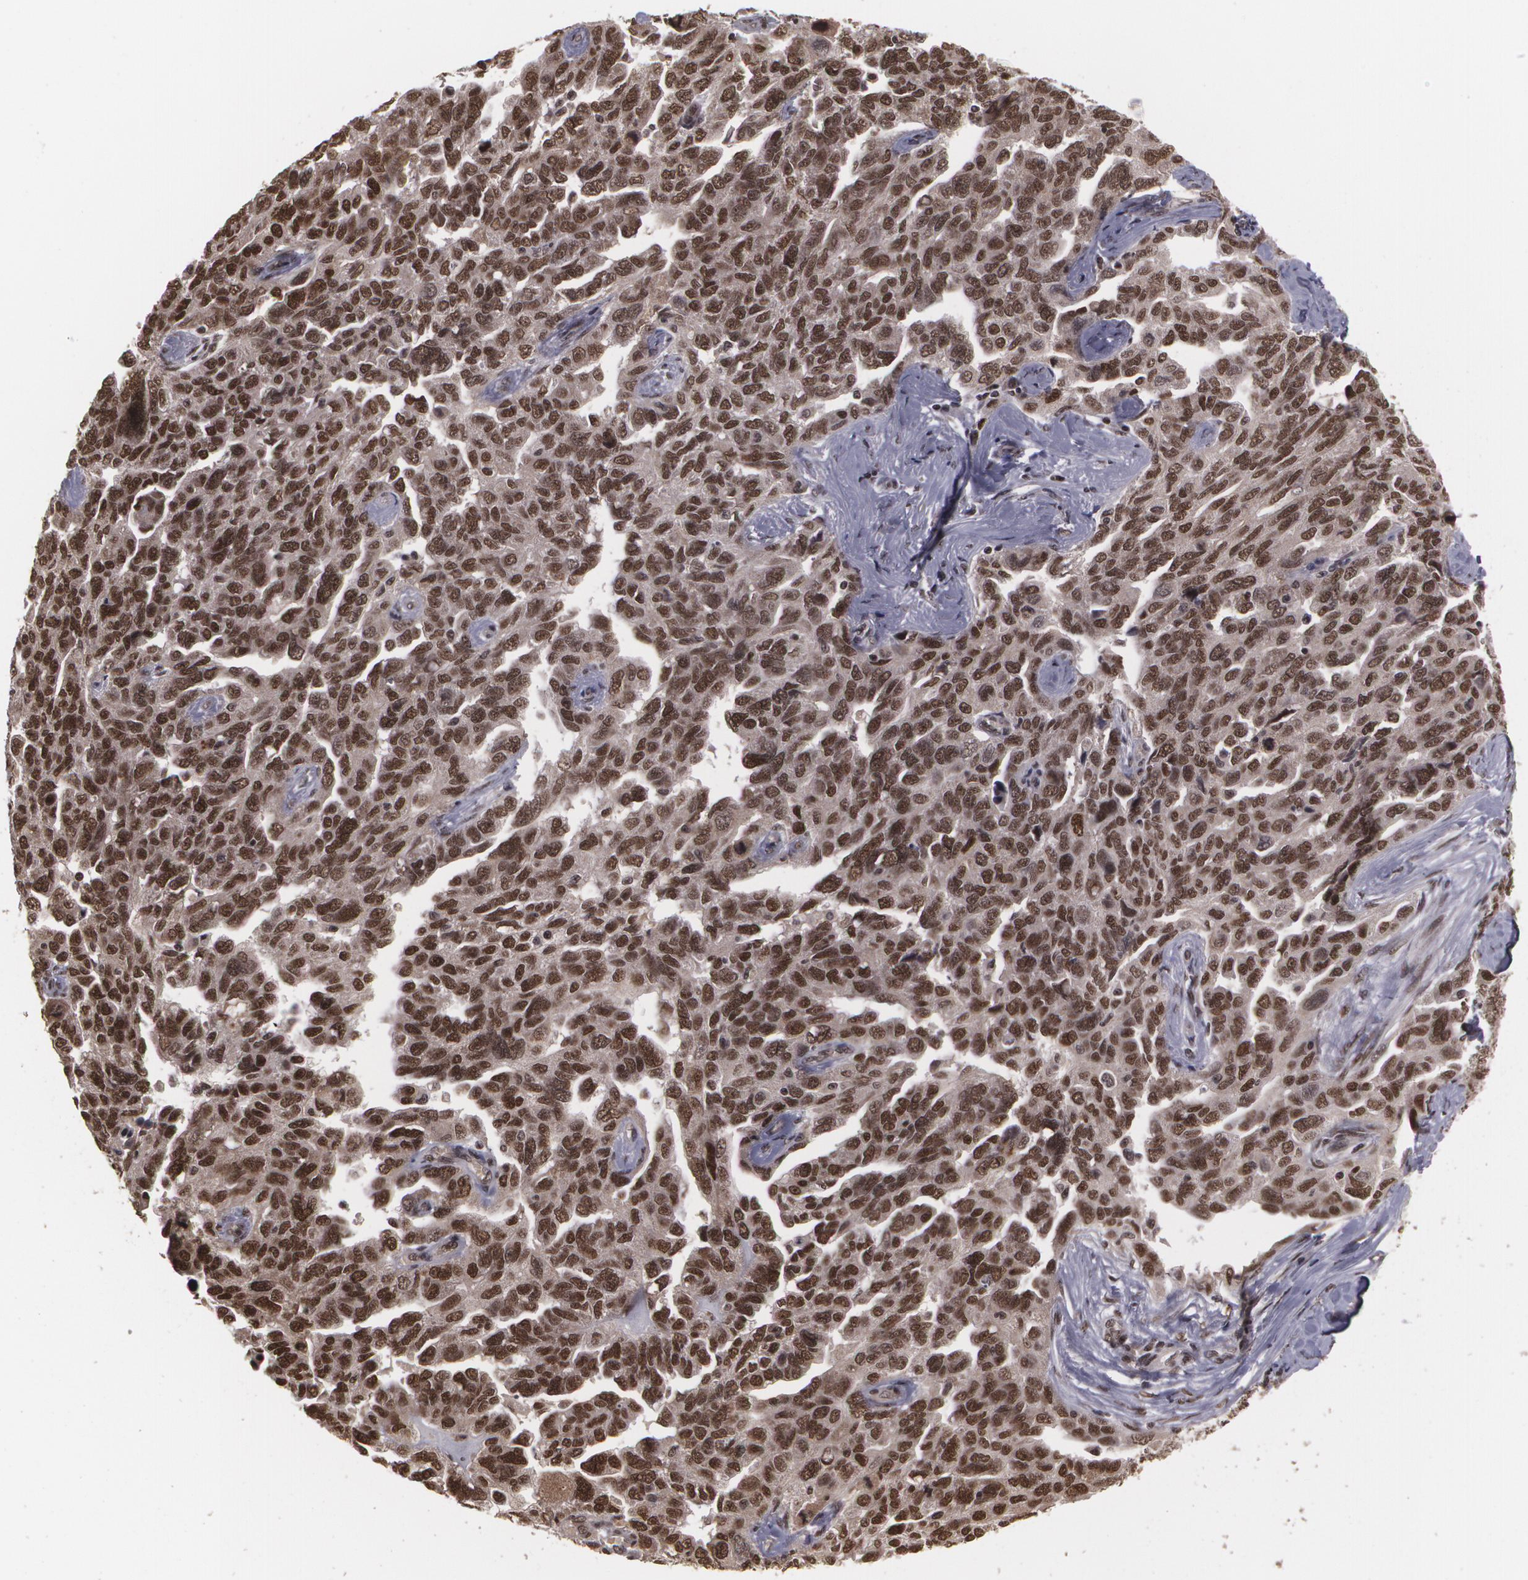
{"staining": {"intensity": "strong", "quantity": ">75%", "location": "nuclear"}, "tissue": "ovarian cancer", "cell_type": "Tumor cells", "image_type": "cancer", "snomed": [{"axis": "morphology", "description": "Cystadenocarcinoma, serous, NOS"}, {"axis": "topography", "description": "Ovary"}], "caption": "About >75% of tumor cells in human ovarian cancer (serous cystadenocarcinoma) display strong nuclear protein expression as visualized by brown immunohistochemical staining.", "gene": "RXRB", "patient": {"sex": "female", "age": 64}}